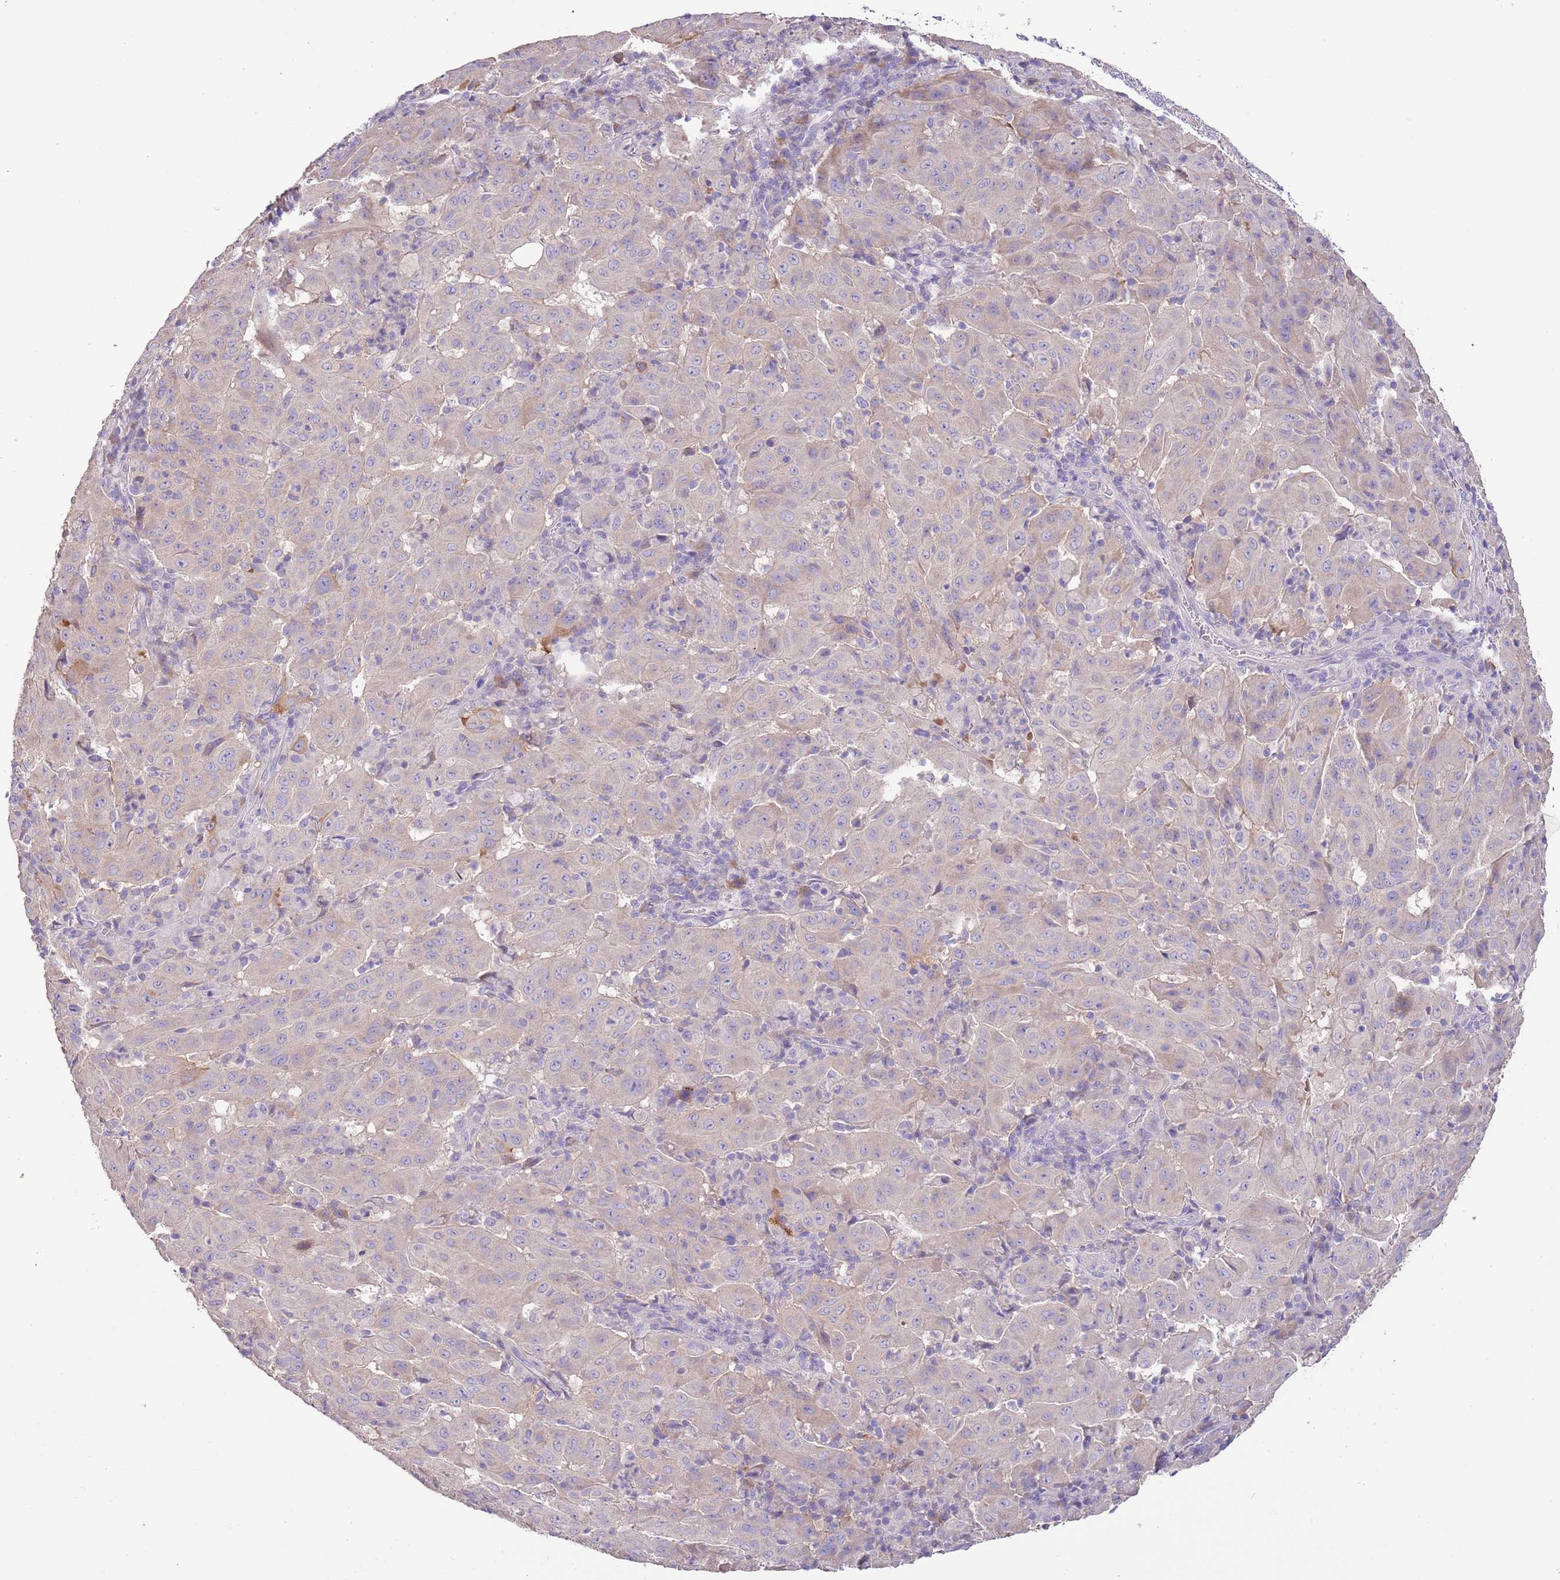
{"staining": {"intensity": "moderate", "quantity": "<25%", "location": "cytoplasmic/membranous"}, "tissue": "pancreatic cancer", "cell_type": "Tumor cells", "image_type": "cancer", "snomed": [{"axis": "morphology", "description": "Adenocarcinoma, NOS"}, {"axis": "topography", "description": "Pancreas"}], "caption": "Immunohistochemistry (IHC) (DAB) staining of human pancreatic cancer demonstrates moderate cytoplasmic/membranous protein positivity in approximately <25% of tumor cells.", "gene": "ZNF658", "patient": {"sex": "male", "age": 63}}